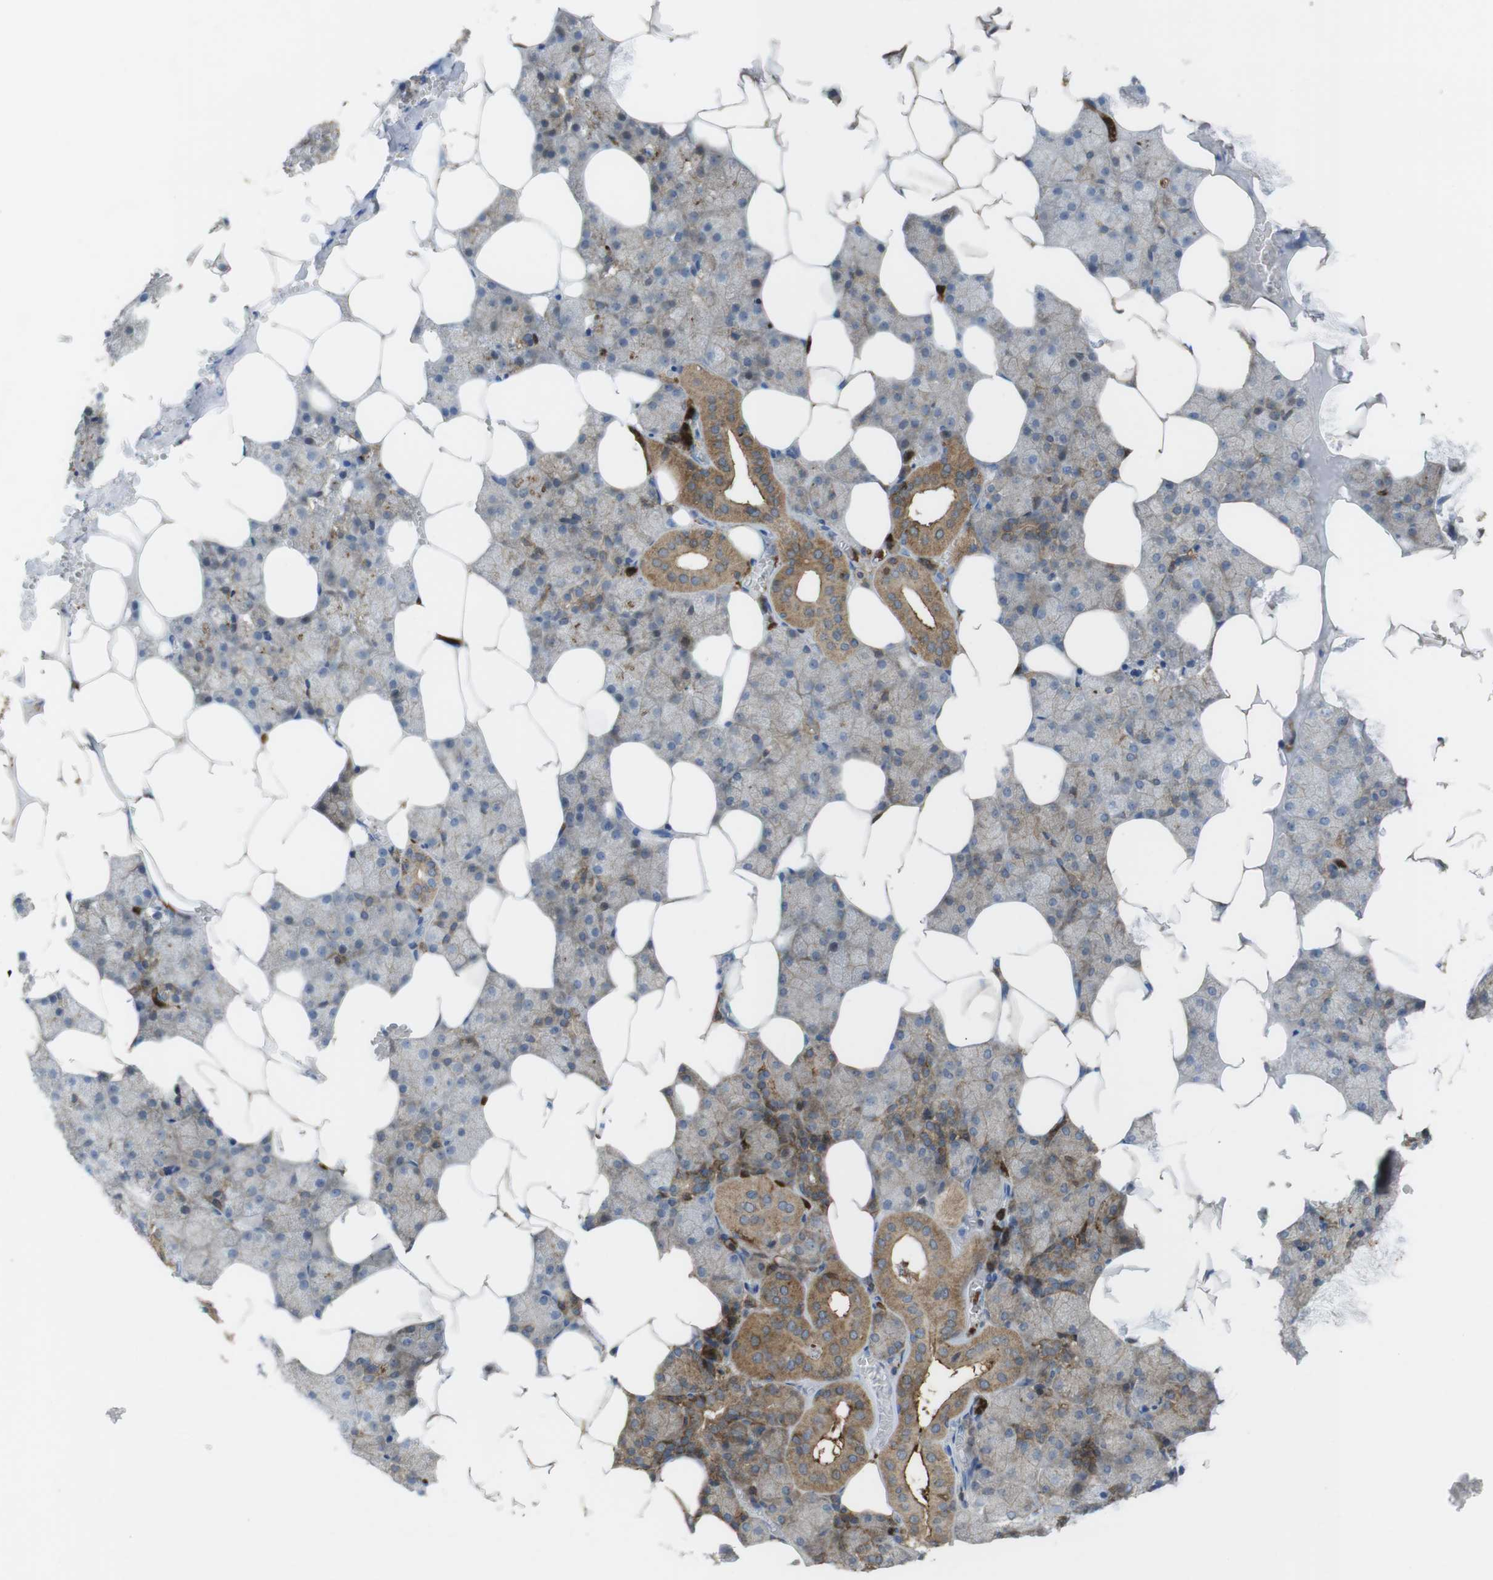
{"staining": {"intensity": "moderate", "quantity": "25%-75%", "location": "cytoplasmic/membranous"}, "tissue": "salivary gland", "cell_type": "Glandular cells", "image_type": "normal", "snomed": [{"axis": "morphology", "description": "Normal tissue, NOS"}, {"axis": "topography", "description": "Salivary gland"}], "caption": "Immunohistochemical staining of unremarkable human salivary gland demonstrates moderate cytoplasmic/membranous protein positivity in about 25%-75% of glandular cells. The staining was performed using DAB (3,3'-diaminobenzidine), with brown indicating positive protein expression. Nuclei are stained blue with hematoxylin.", "gene": "PRKCD", "patient": {"sex": "male", "age": 62}}